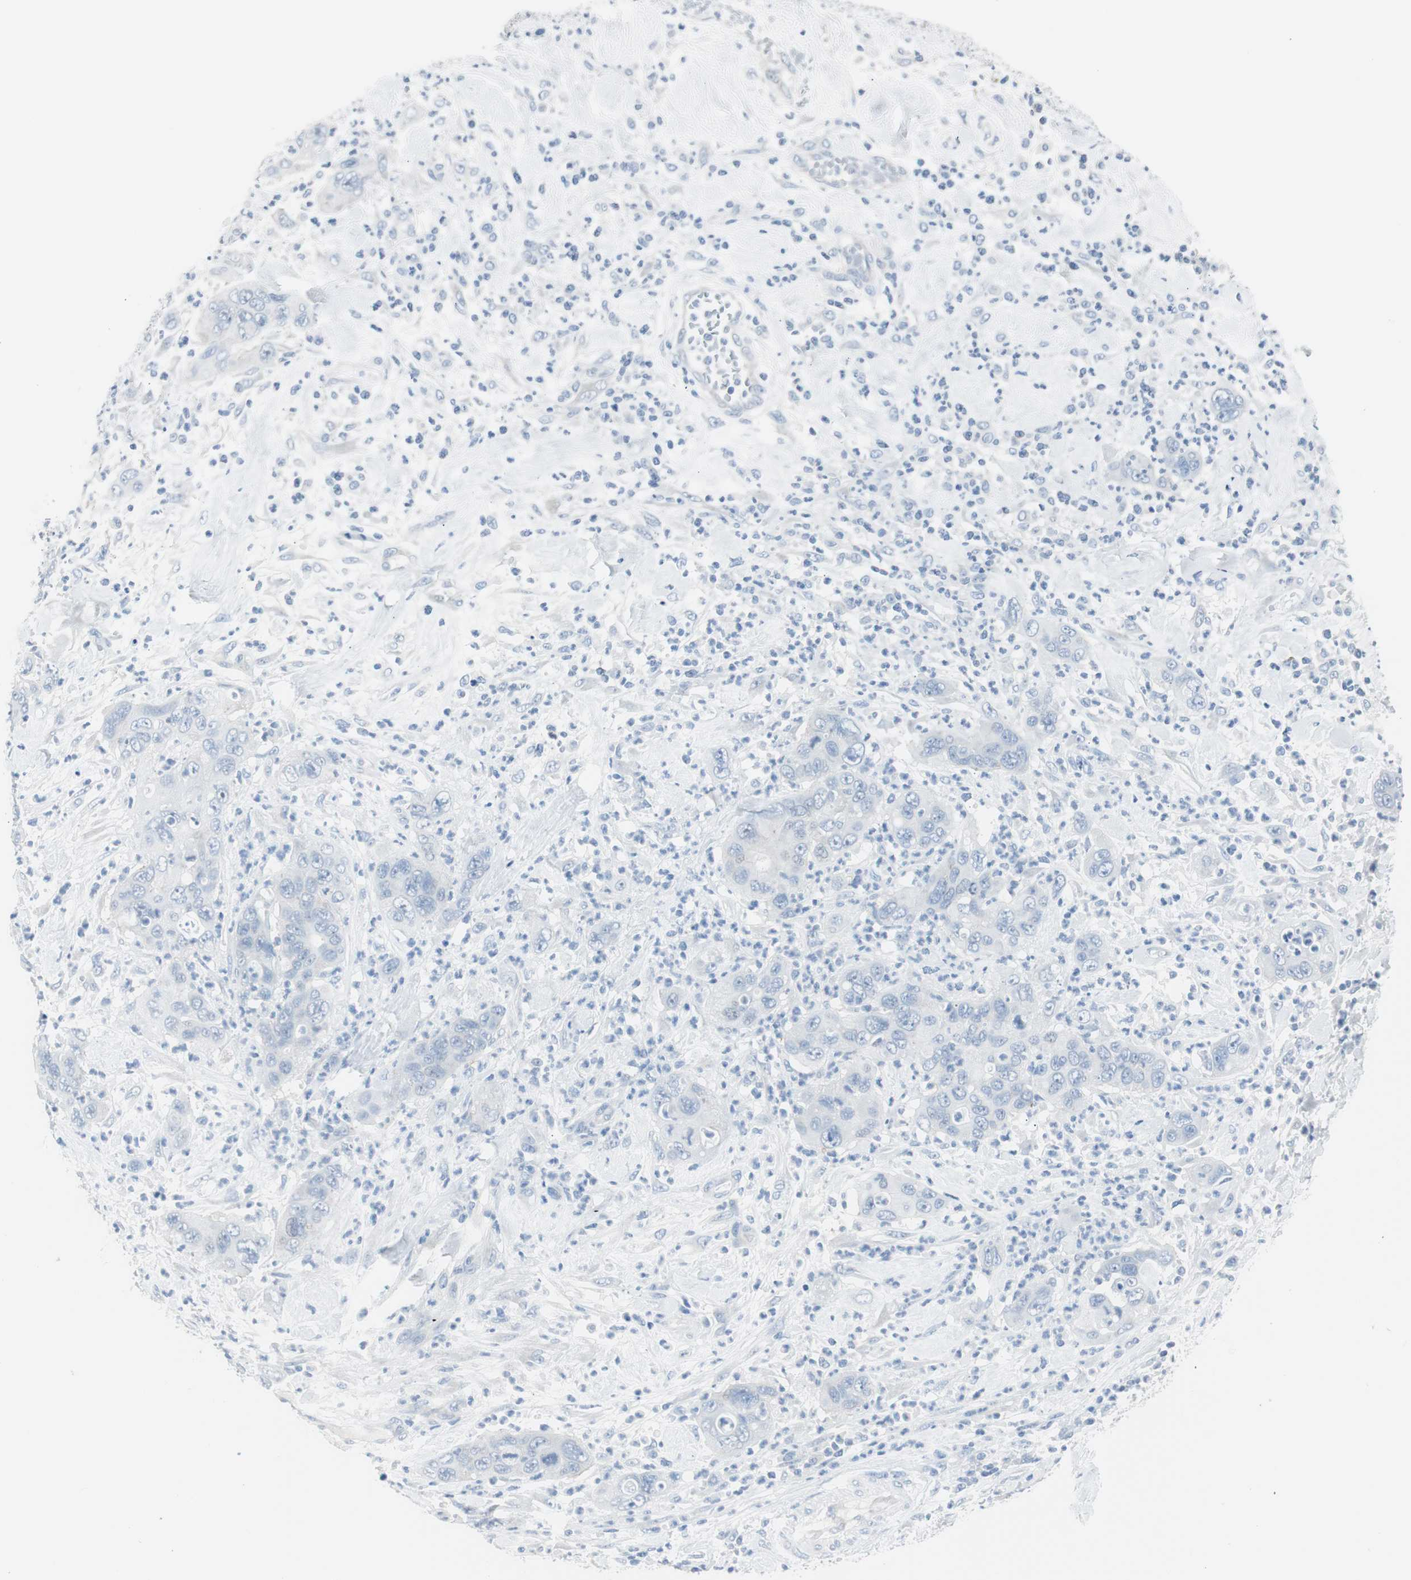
{"staining": {"intensity": "negative", "quantity": "none", "location": "none"}, "tissue": "pancreatic cancer", "cell_type": "Tumor cells", "image_type": "cancer", "snomed": [{"axis": "morphology", "description": "Adenocarcinoma, NOS"}, {"axis": "topography", "description": "Pancreas"}], "caption": "Tumor cells are negative for brown protein staining in pancreatic cancer (adenocarcinoma). (DAB IHC with hematoxylin counter stain).", "gene": "S100A7", "patient": {"sex": "female", "age": 71}}